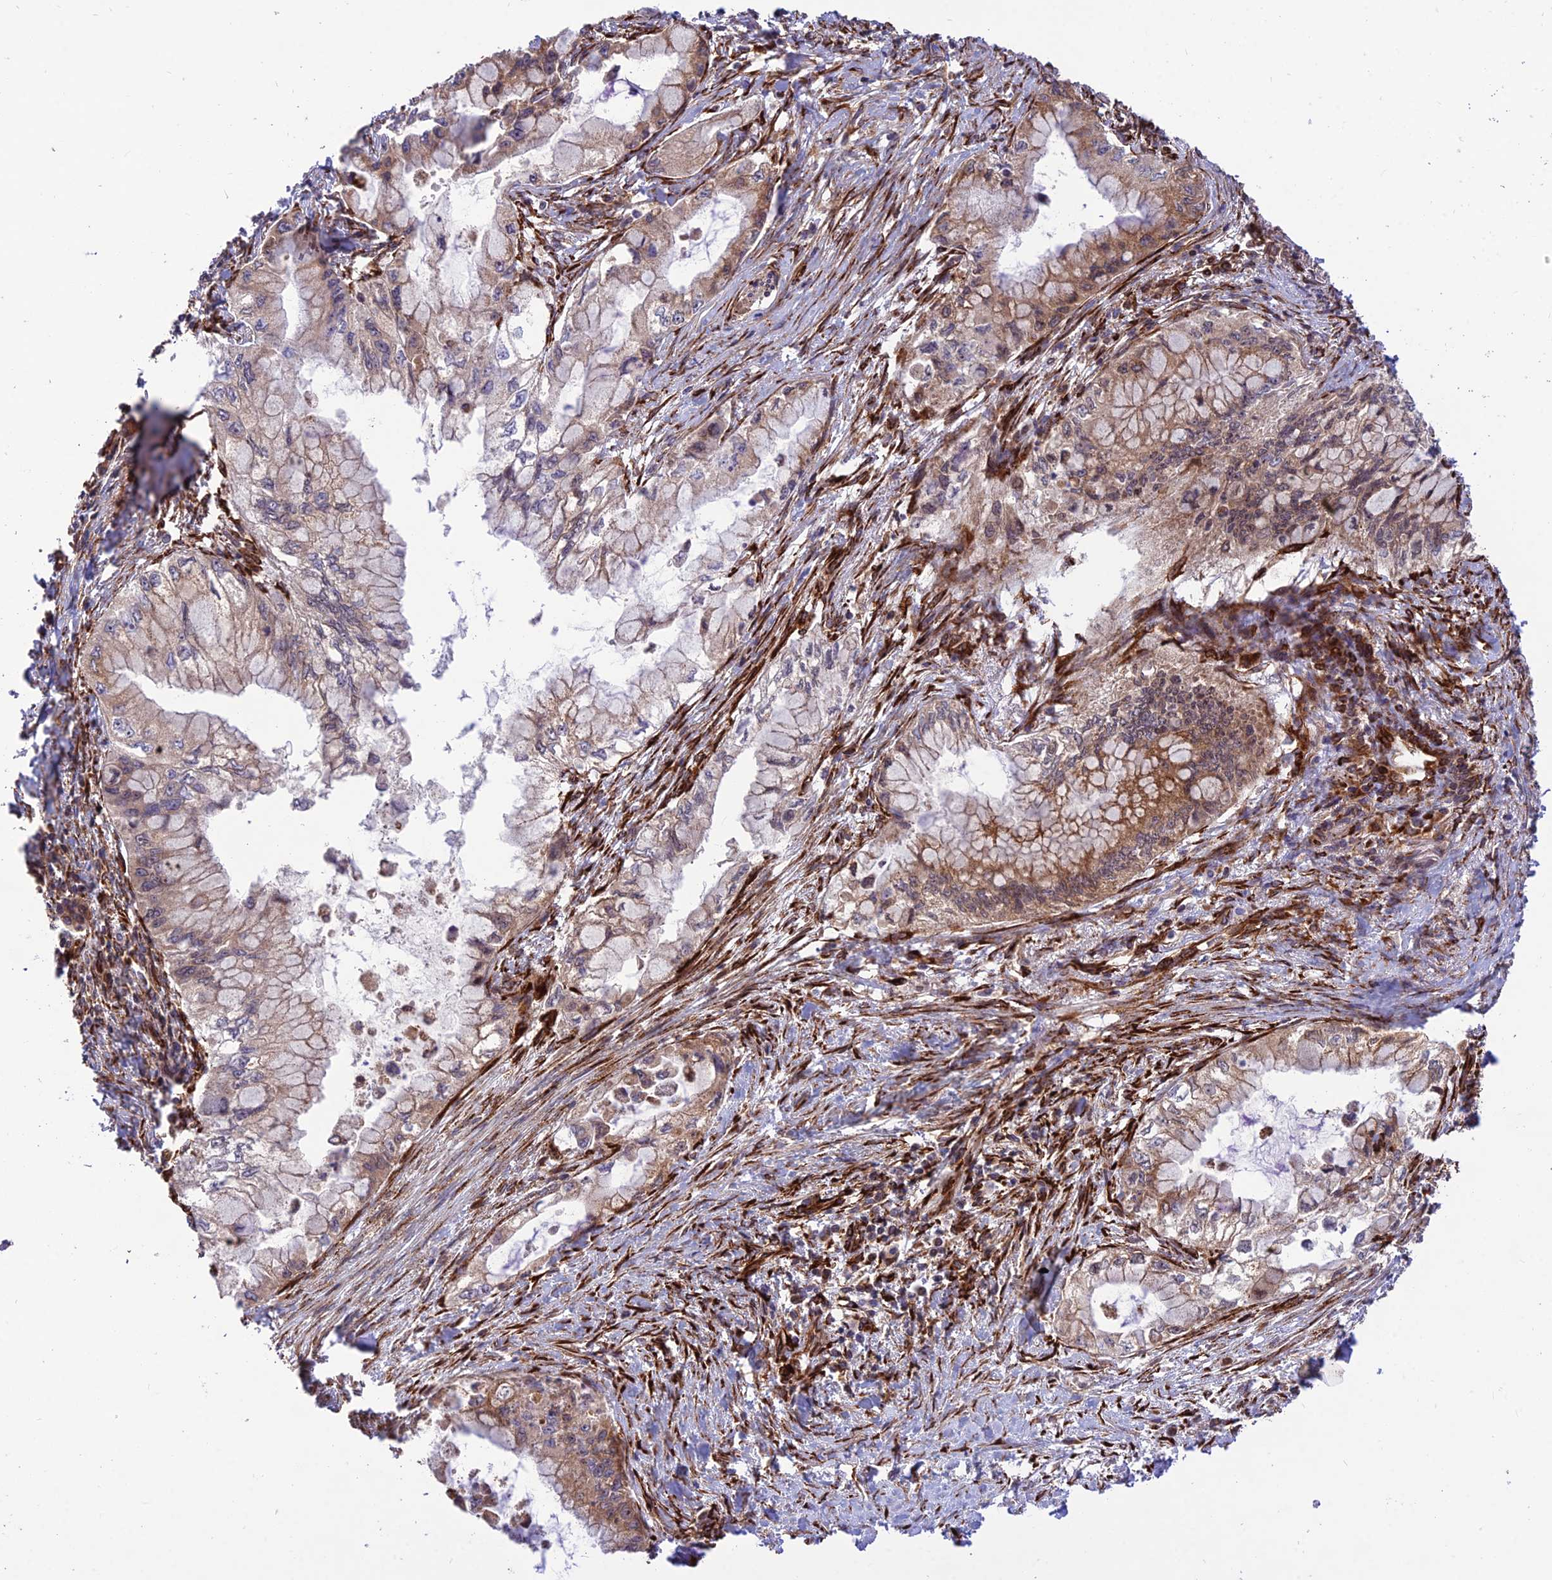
{"staining": {"intensity": "moderate", "quantity": "25%-75%", "location": "cytoplasmic/membranous"}, "tissue": "pancreatic cancer", "cell_type": "Tumor cells", "image_type": "cancer", "snomed": [{"axis": "morphology", "description": "Adenocarcinoma, NOS"}, {"axis": "topography", "description": "Pancreas"}], "caption": "Pancreatic adenocarcinoma tissue reveals moderate cytoplasmic/membranous positivity in approximately 25%-75% of tumor cells, visualized by immunohistochemistry. The staining was performed using DAB (3,3'-diaminobenzidine) to visualize the protein expression in brown, while the nuclei were stained in blue with hematoxylin (Magnification: 20x).", "gene": "CRTAP", "patient": {"sex": "male", "age": 48}}